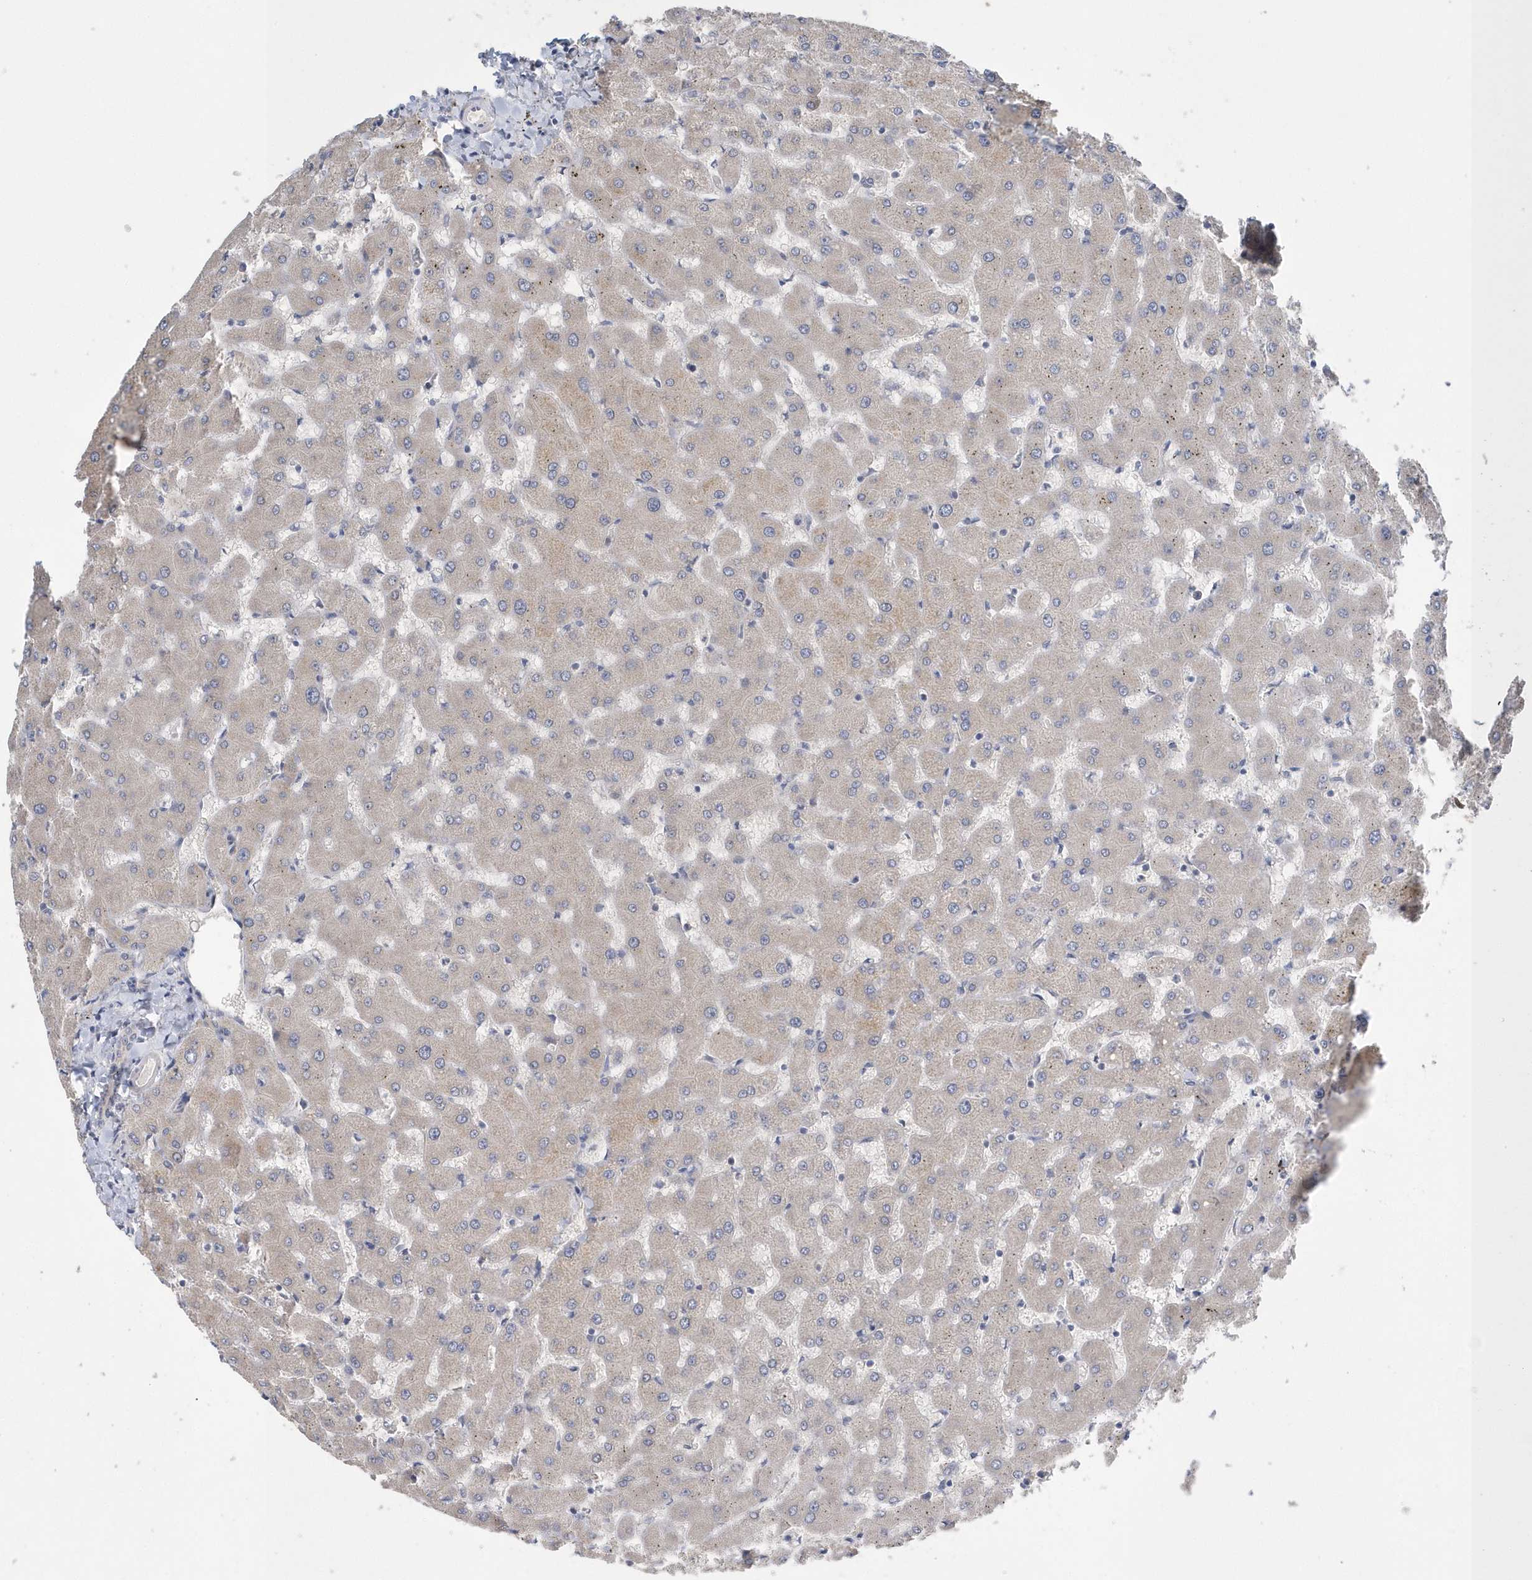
{"staining": {"intensity": "weak", "quantity": "25%-75%", "location": "cytoplasmic/membranous"}, "tissue": "liver", "cell_type": "Cholangiocytes", "image_type": "normal", "snomed": [{"axis": "morphology", "description": "Normal tissue, NOS"}, {"axis": "topography", "description": "Liver"}], "caption": "Protein analysis of benign liver reveals weak cytoplasmic/membranous positivity in about 25%-75% of cholangiocytes.", "gene": "SPATA5", "patient": {"sex": "female", "age": 63}}